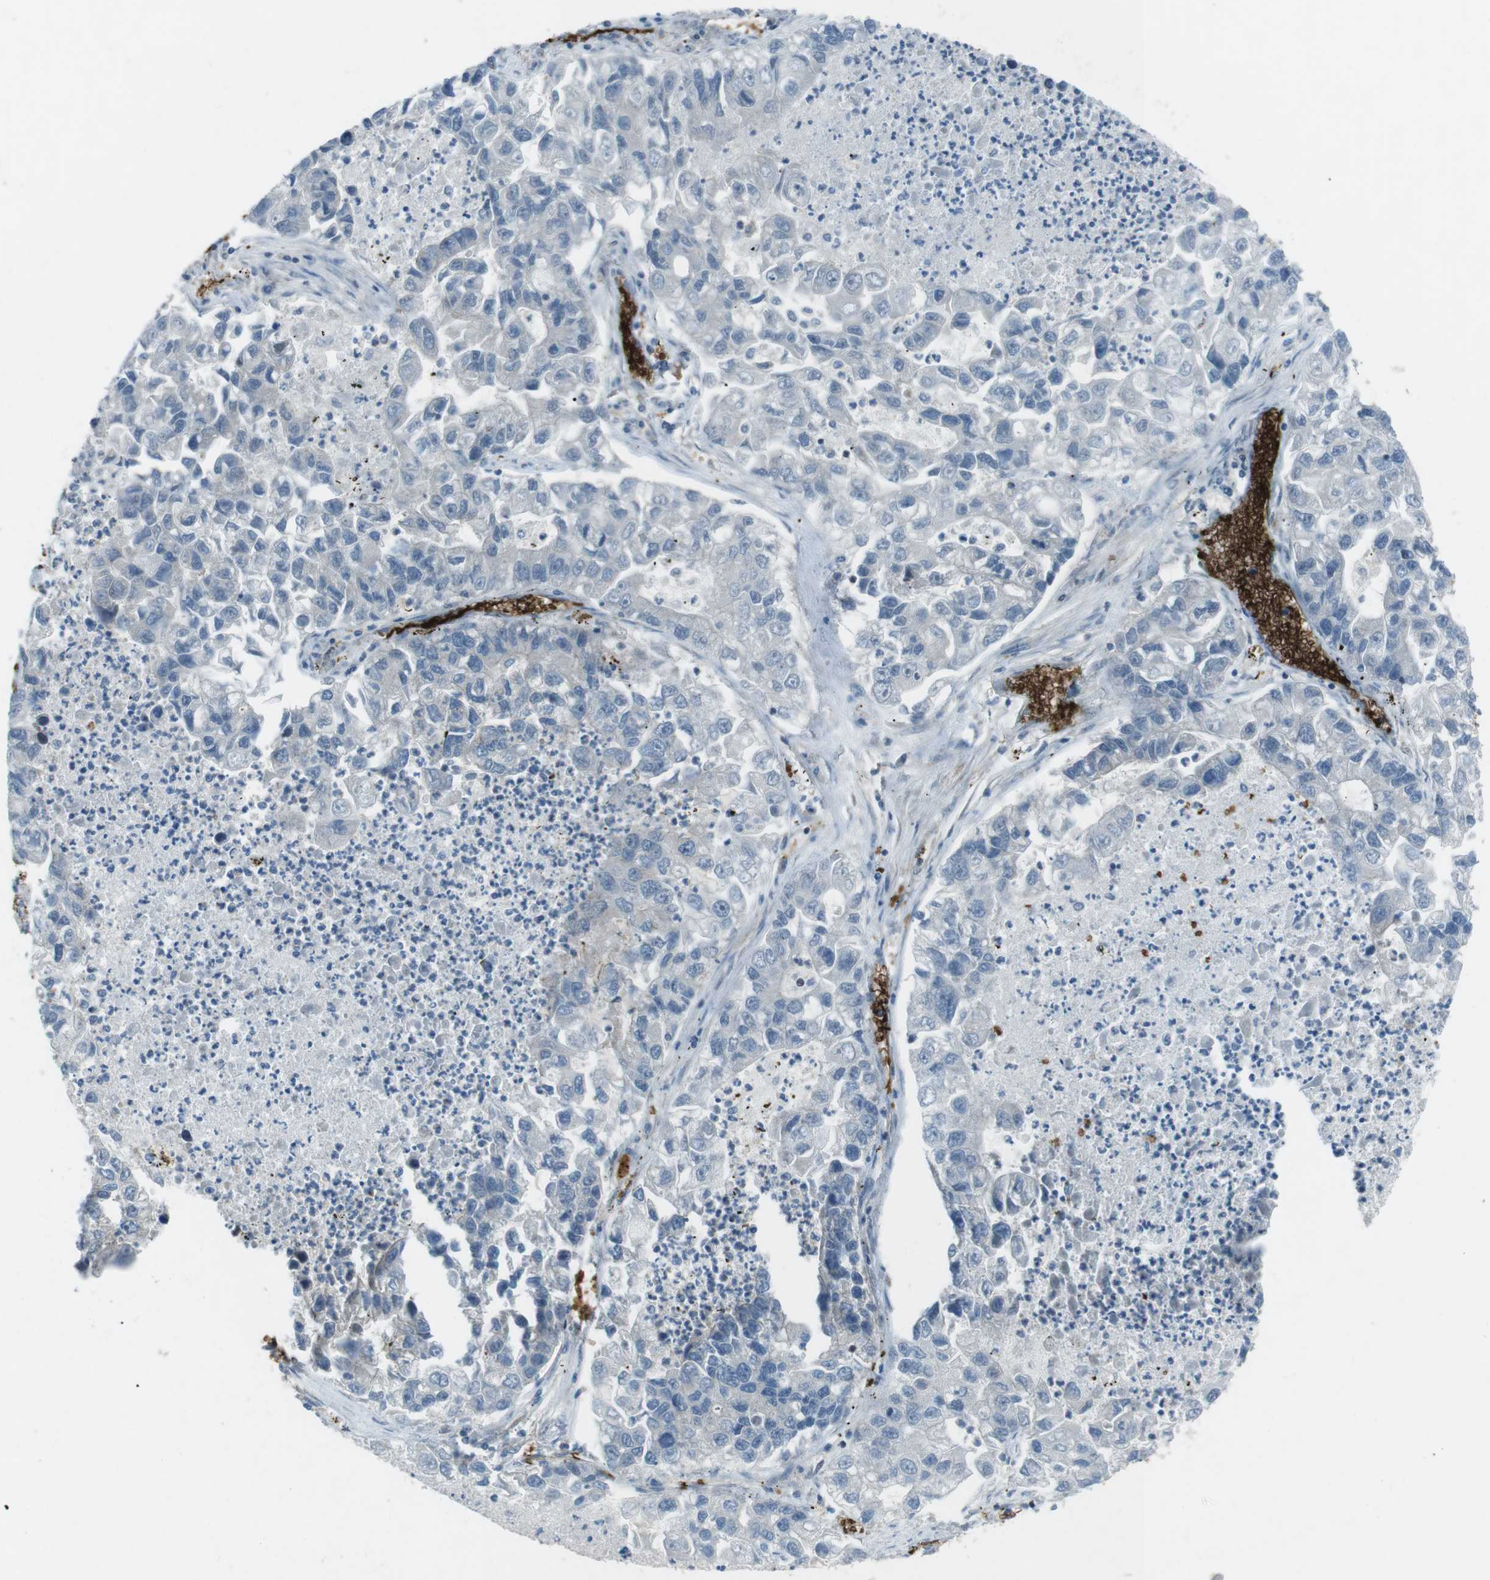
{"staining": {"intensity": "negative", "quantity": "none", "location": "none"}, "tissue": "lung cancer", "cell_type": "Tumor cells", "image_type": "cancer", "snomed": [{"axis": "morphology", "description": "Adenocarcinoma, NOS"}, {"axis": "topography", "description": "Lung"}], "caption": "Immunohistochemistry (IHC) histopathology image of neoplastic tissue: human lung cancer stained with DAB (3,3'-diaminobenzidine) demonstrates no significant protein expression in tumor cells.", "gene": "SPTA1", "patient": {"sex": "female", "age": 51}}